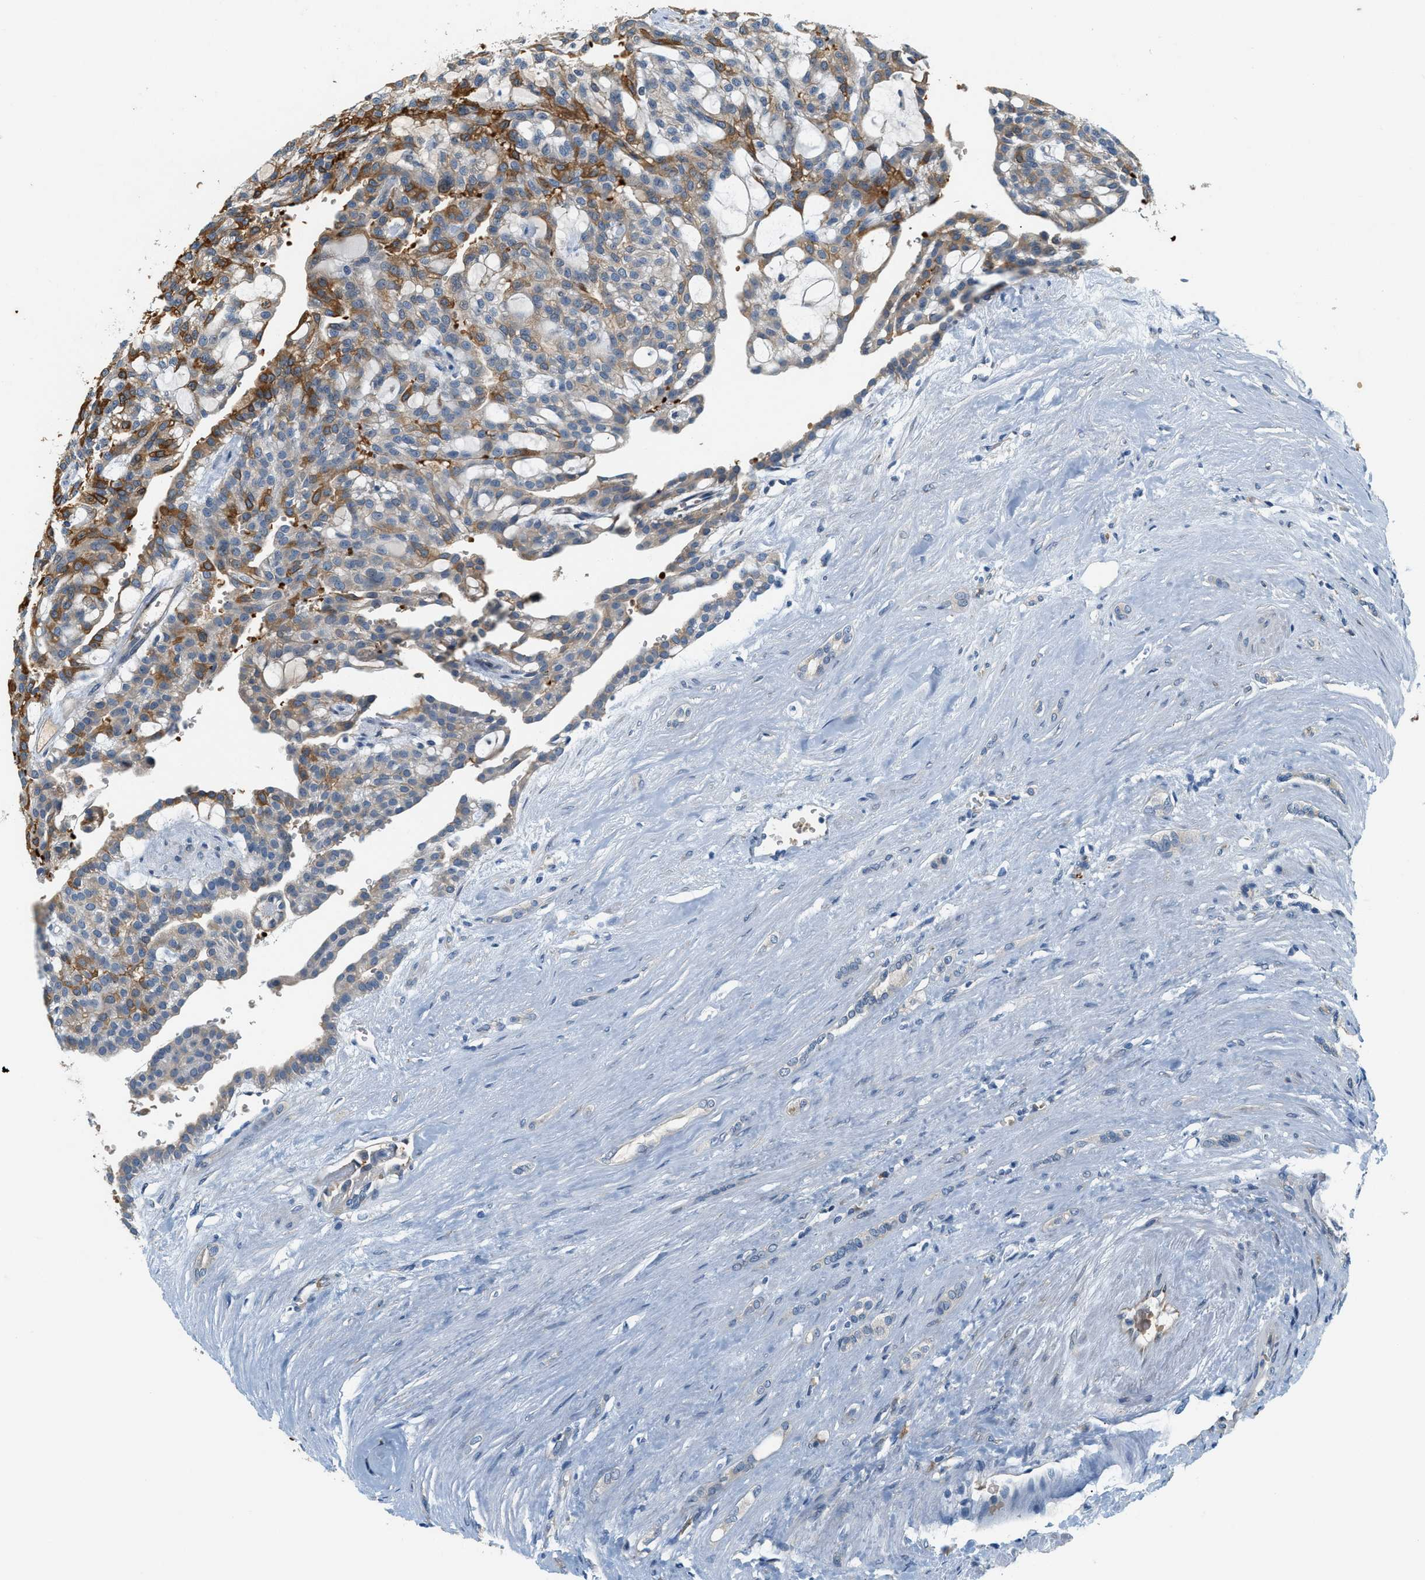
{"staining": {"intensity": "moderate", "quantity": "<25%", "location": "cytoplasmic/membranous"}, "tissue": "renal cancer", "cell_type": "Tumor cells", "image_type": "cancer", "snomed": [{"axis": "morphology", "description": "Adenocarcinoma, NOS"}, {"axis": "topography", "description": "Kidney"}], "caption": "Moderate cytoplasmic/membranous positivity for a protein is seen in approximately <25% of tumor cells of renal cancer (adenocarcinoma) using immunohistochemistry.", "gene": "CYTH2", "patient": {"sex": "male", "age": 63}}